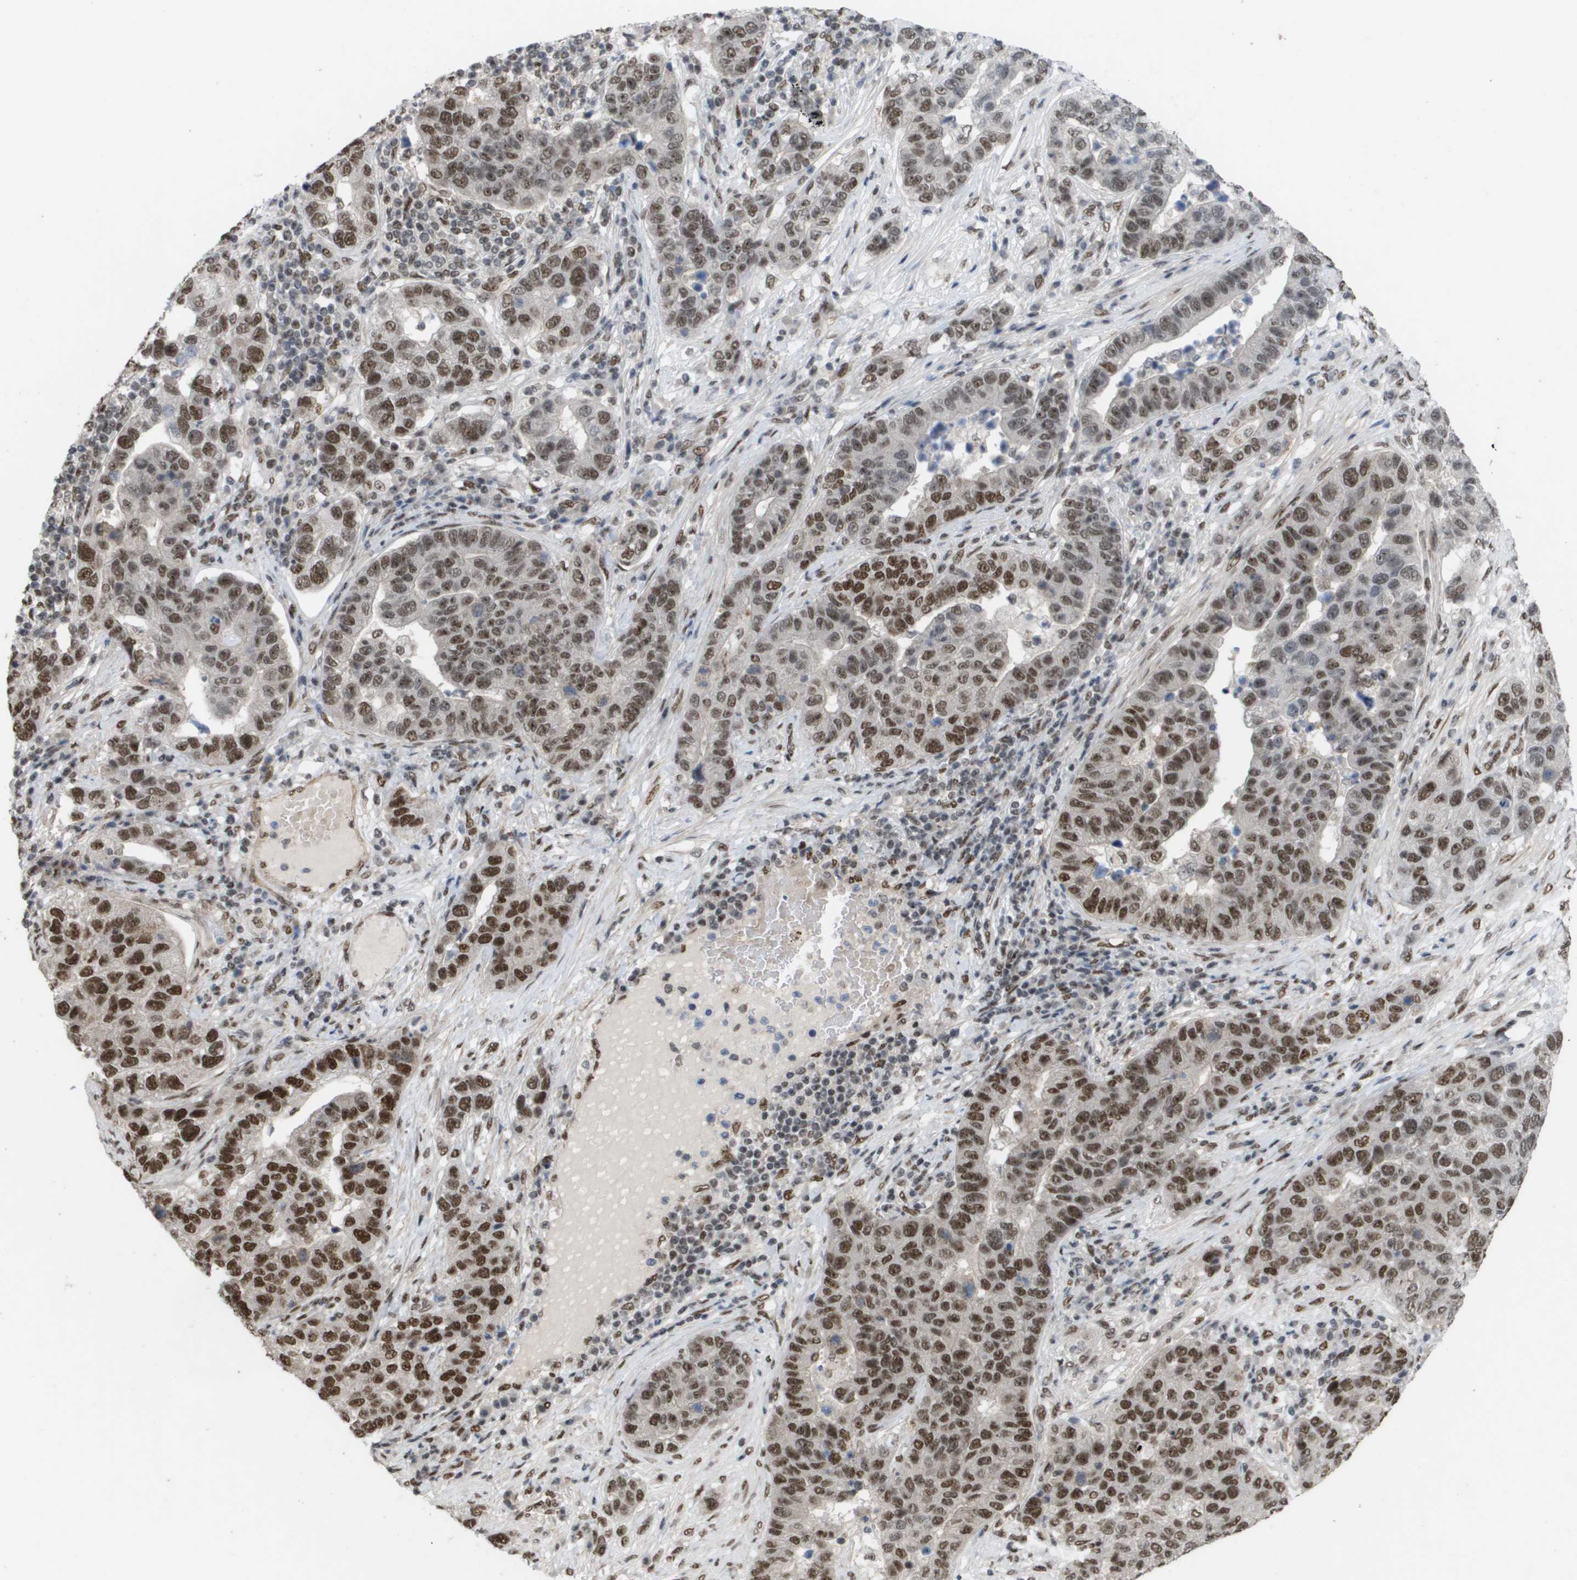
{"staining": {"intensity": "moderate", "quantity": ">75%", "location": "nuclear"}, "tissue": "pancreatic cancer", "cell_type": "Tumor cells", "image_type": "cancer", "snomed": [{"axis": "morphology", "description": "Adenocarcinoma, NOS"}, {"axis": "topography", "description": "Pancreas"}], "caption": "Immunohistochemical staining of adenocarcinoma (pancreatic) displays medium levels of moderate nuclear staining in approximately >75% of tumor cells. Immunohistochemistry stains the protein of interest in brown and the nuclei are stained blue.", "gene": "CDT1", "patient": {"sex": "female", "age": 61}}